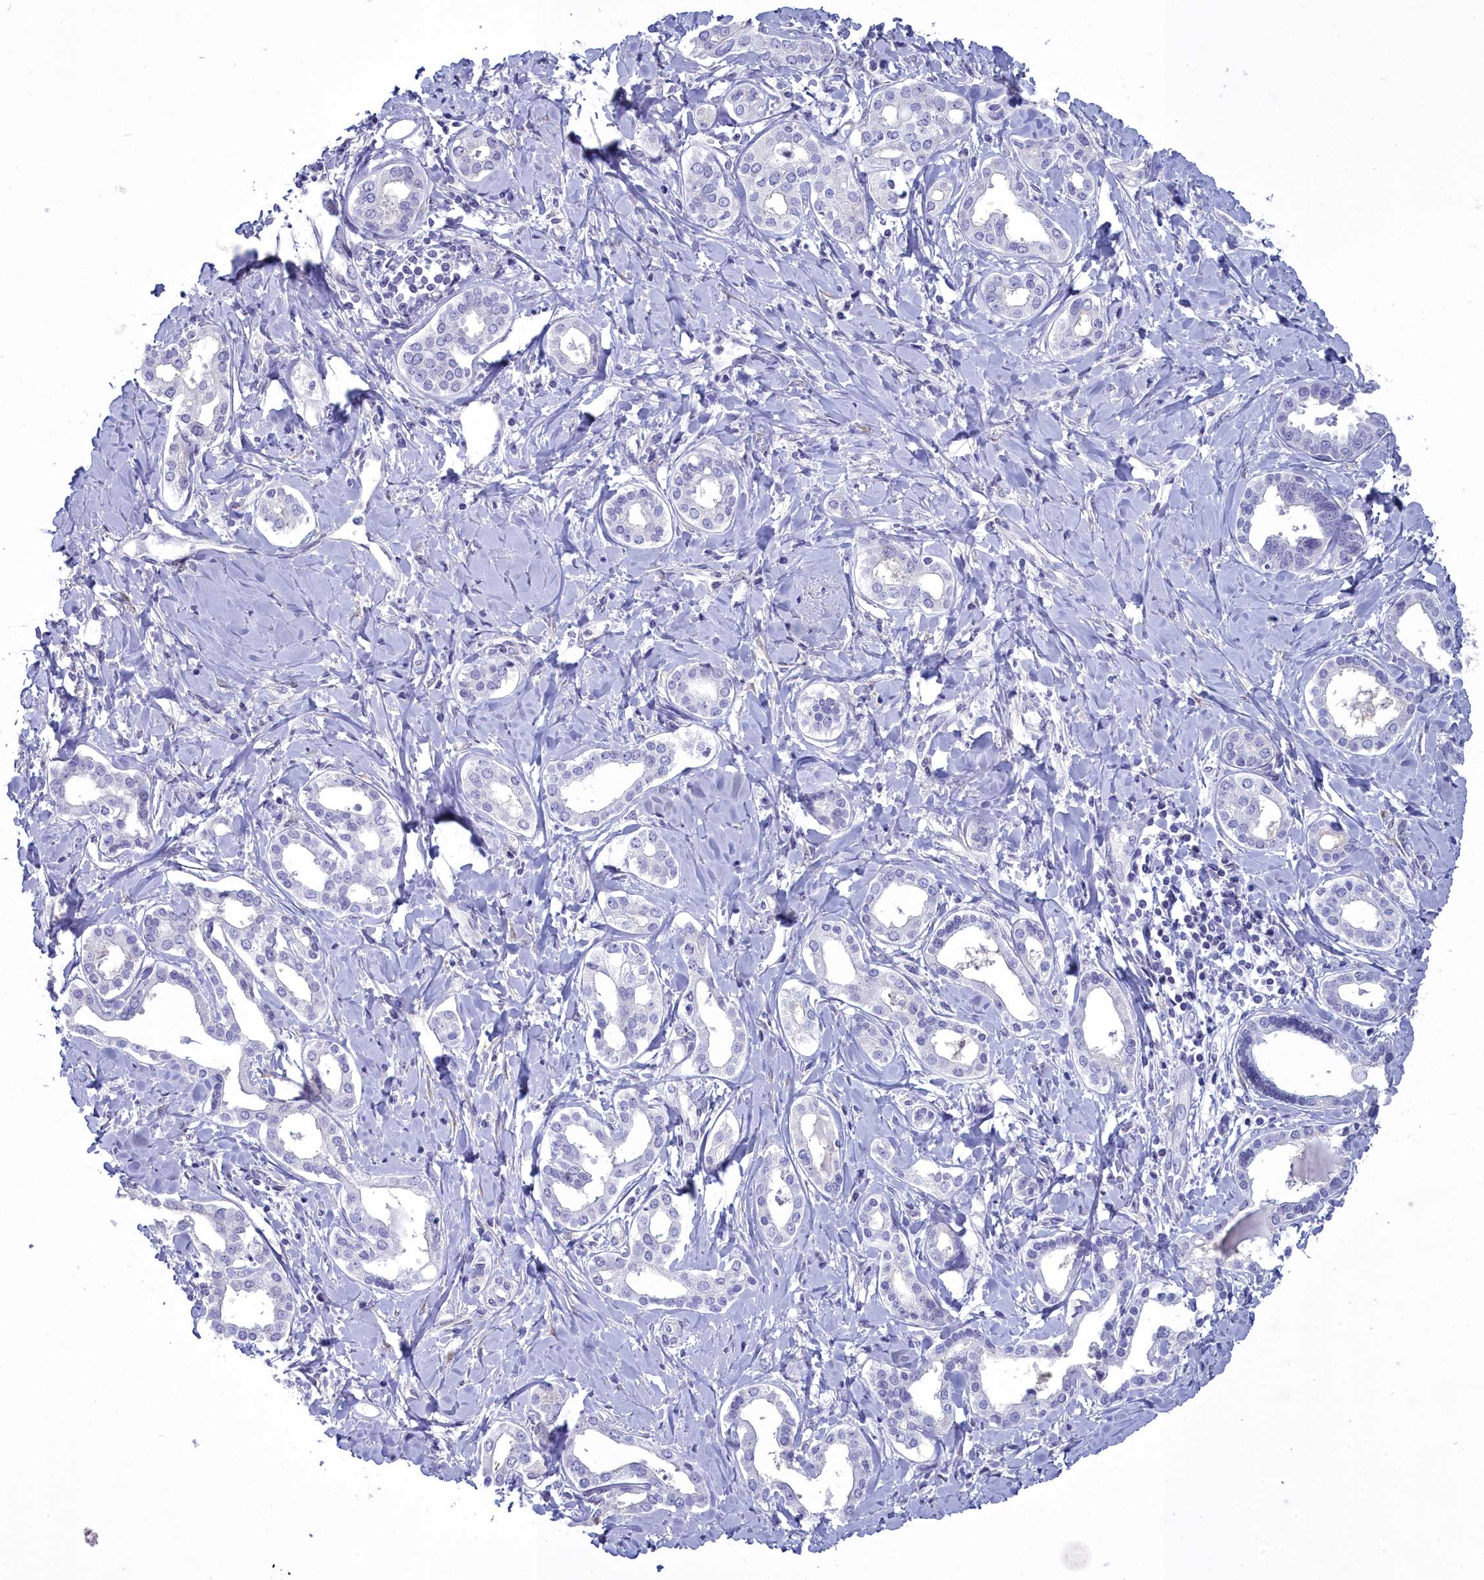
{"staining": {"intensity": "negative", "quantity": "none", "location": "none"}, "tissue": "liver cancer", "cell_type": "Tumor cells", "image_type": "cancer", "snomed": [{"axis": "morphology", "description": "Cholangiocarcinoma"}, {"axis": "topography", "description": "Liver"}], "caption": "Human cholangiocarcinoma (liver) stained for a protein using immunohistochemistry (IHC) exhibits no expression in tumor cells.", "gene": "MAP6", "patient": {"sex": "female", "age": 77}}